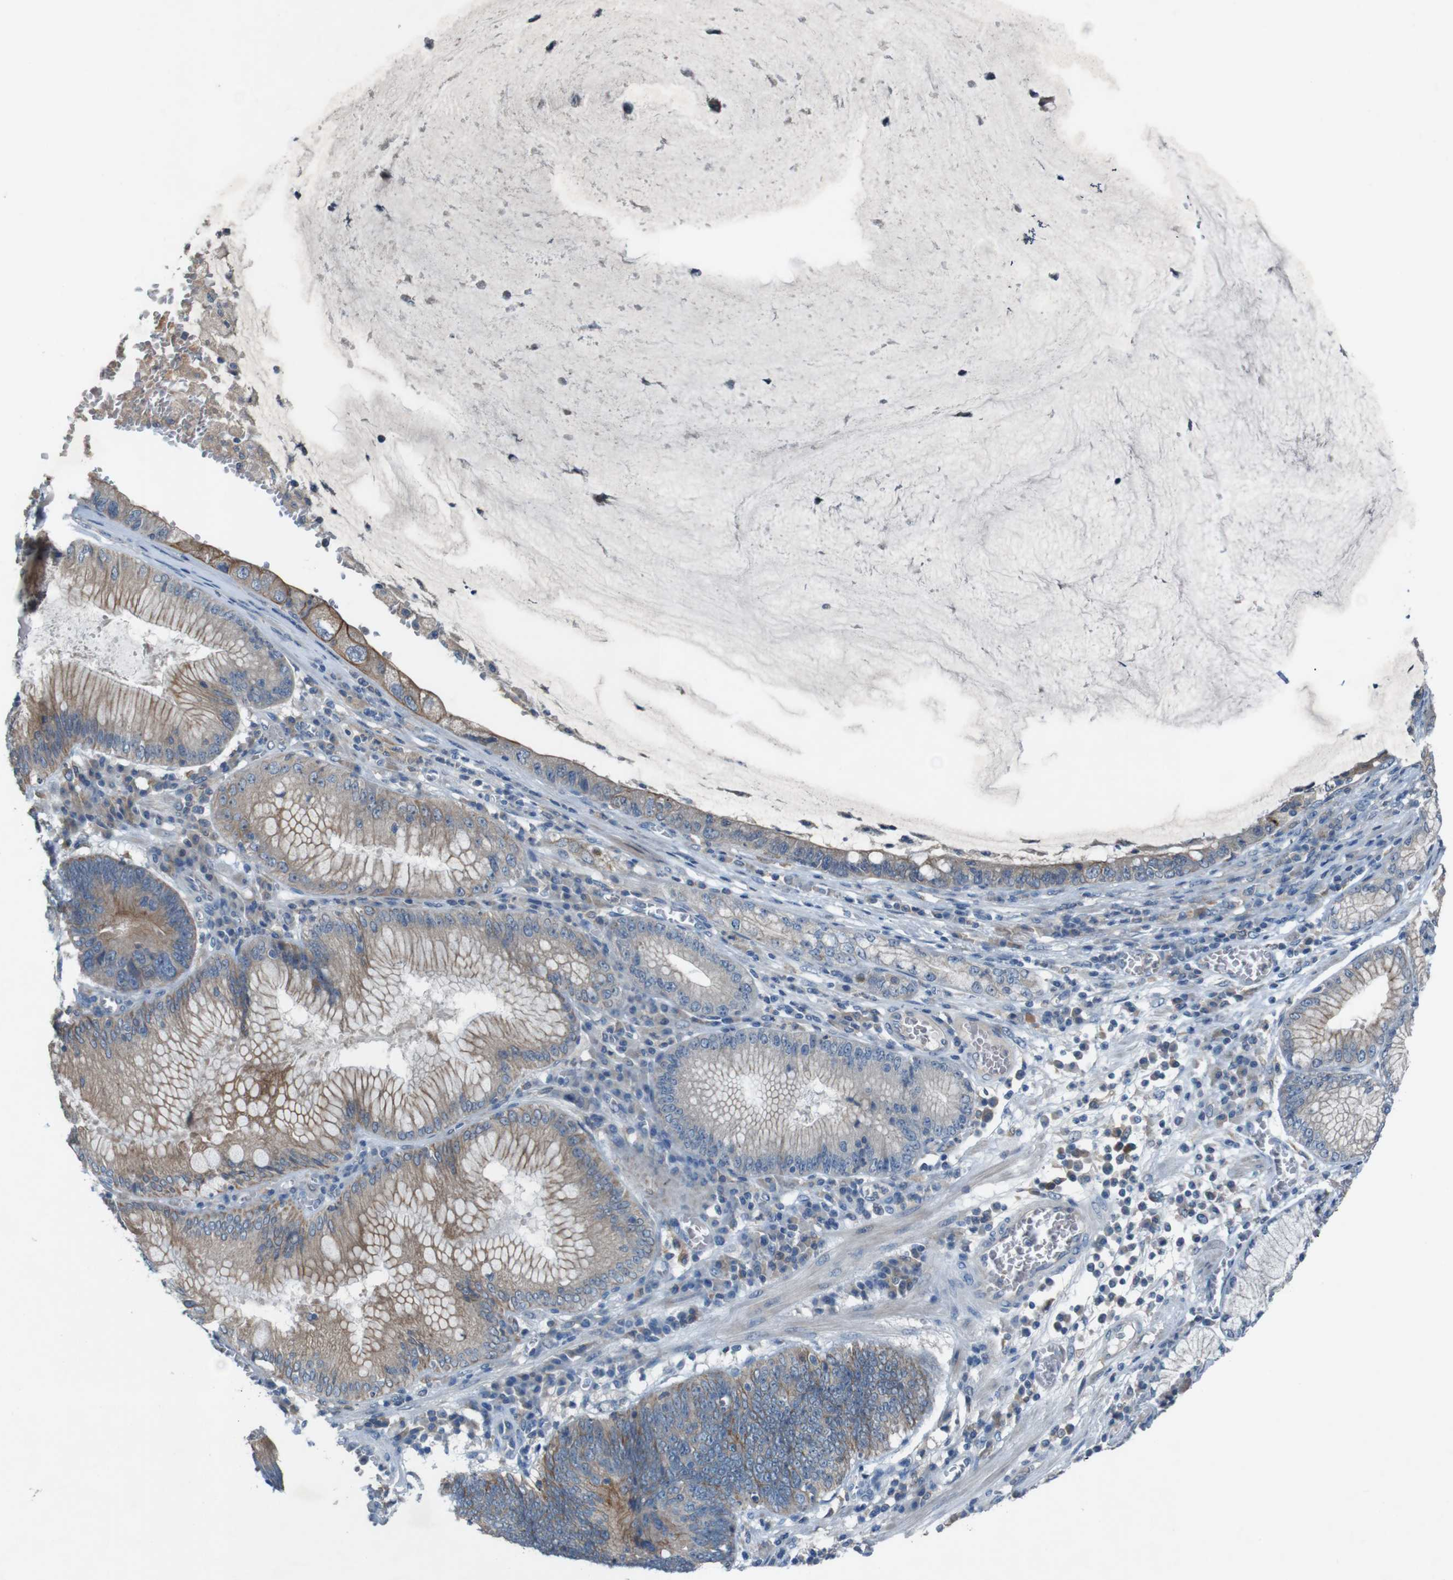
{"staining": {"intensity": "moderate", "quantity": "25%-75%", "location": "cytoplasmic/membranous"}, "tissue": "stomach cancer", "cell_type": "Tumor cells", "image_type": "cancer", "snomed": [{"axis": "morphology", "description": "Adenocarcinoma, NOS"}, {"axis": "topography", "description": "Stomach"}], "caption": "IHC histopathology image of stomach cancer stained for a protein (brown), which reveals medium levels of moderate cytoplasmic/membranous staining in about 25%-75% of tumor cells.", "gene": "MOGAT3", "patient": {"sex": "male", "age": 59}}